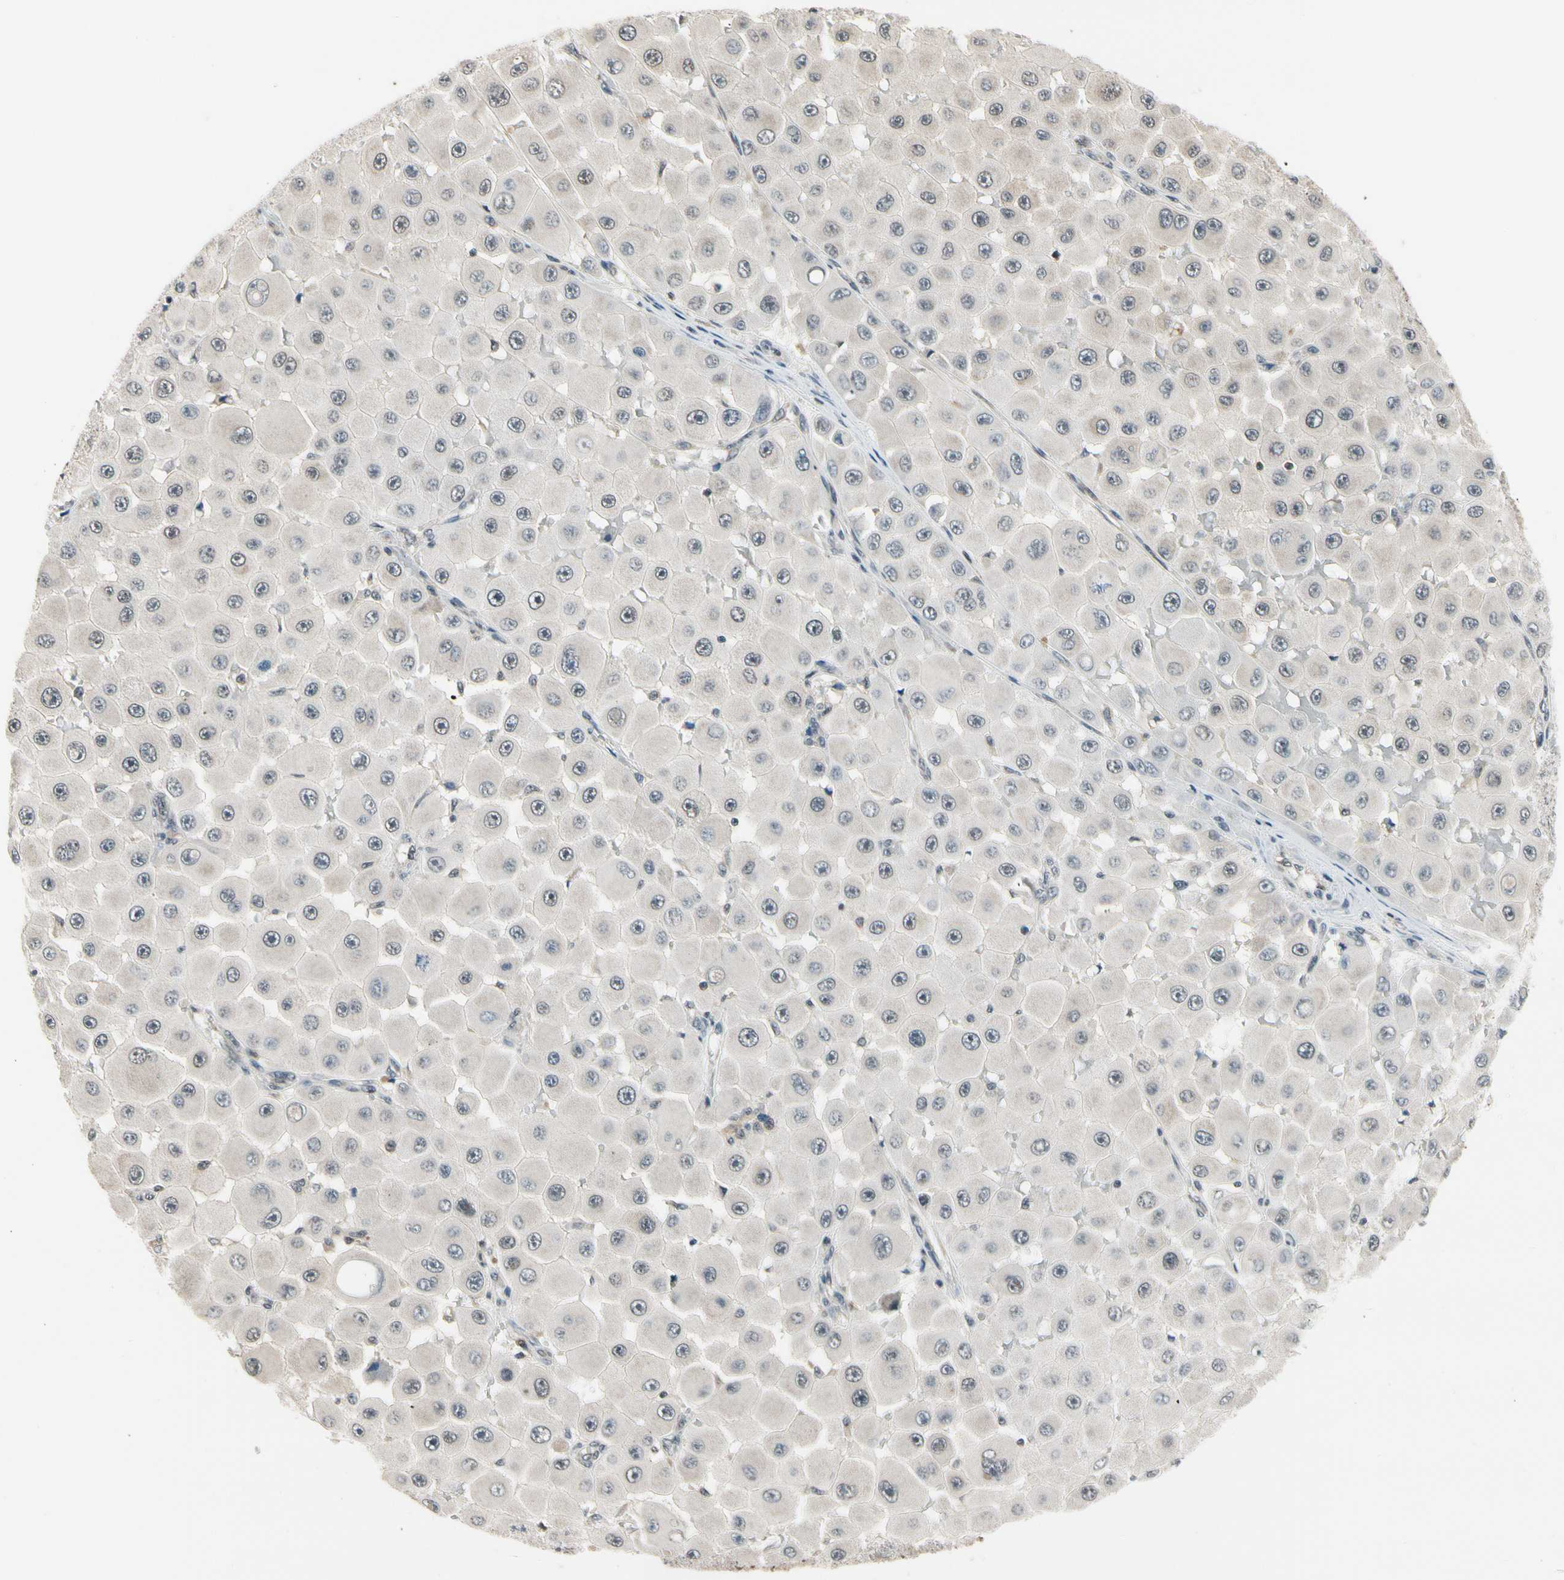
{"staining": {"intensity": "negative", "quantity": "none", "location": "none"}, "tissue": "melanoma", "cell_type": "Tumor cells", "image_type": "cancer", "snomed": [{"axis": "morphology", "description": "Malignant melanoma, NOS"}, {"axis": "topography", "description": "Skin"}], "caption": "Immunohistochemistry (IHC) image of human melanoma stained for a protein (brown), which displays no positivity in tumor cells.", "gene": "TAF12", "patient": {"sex": "female", "age": 81}}